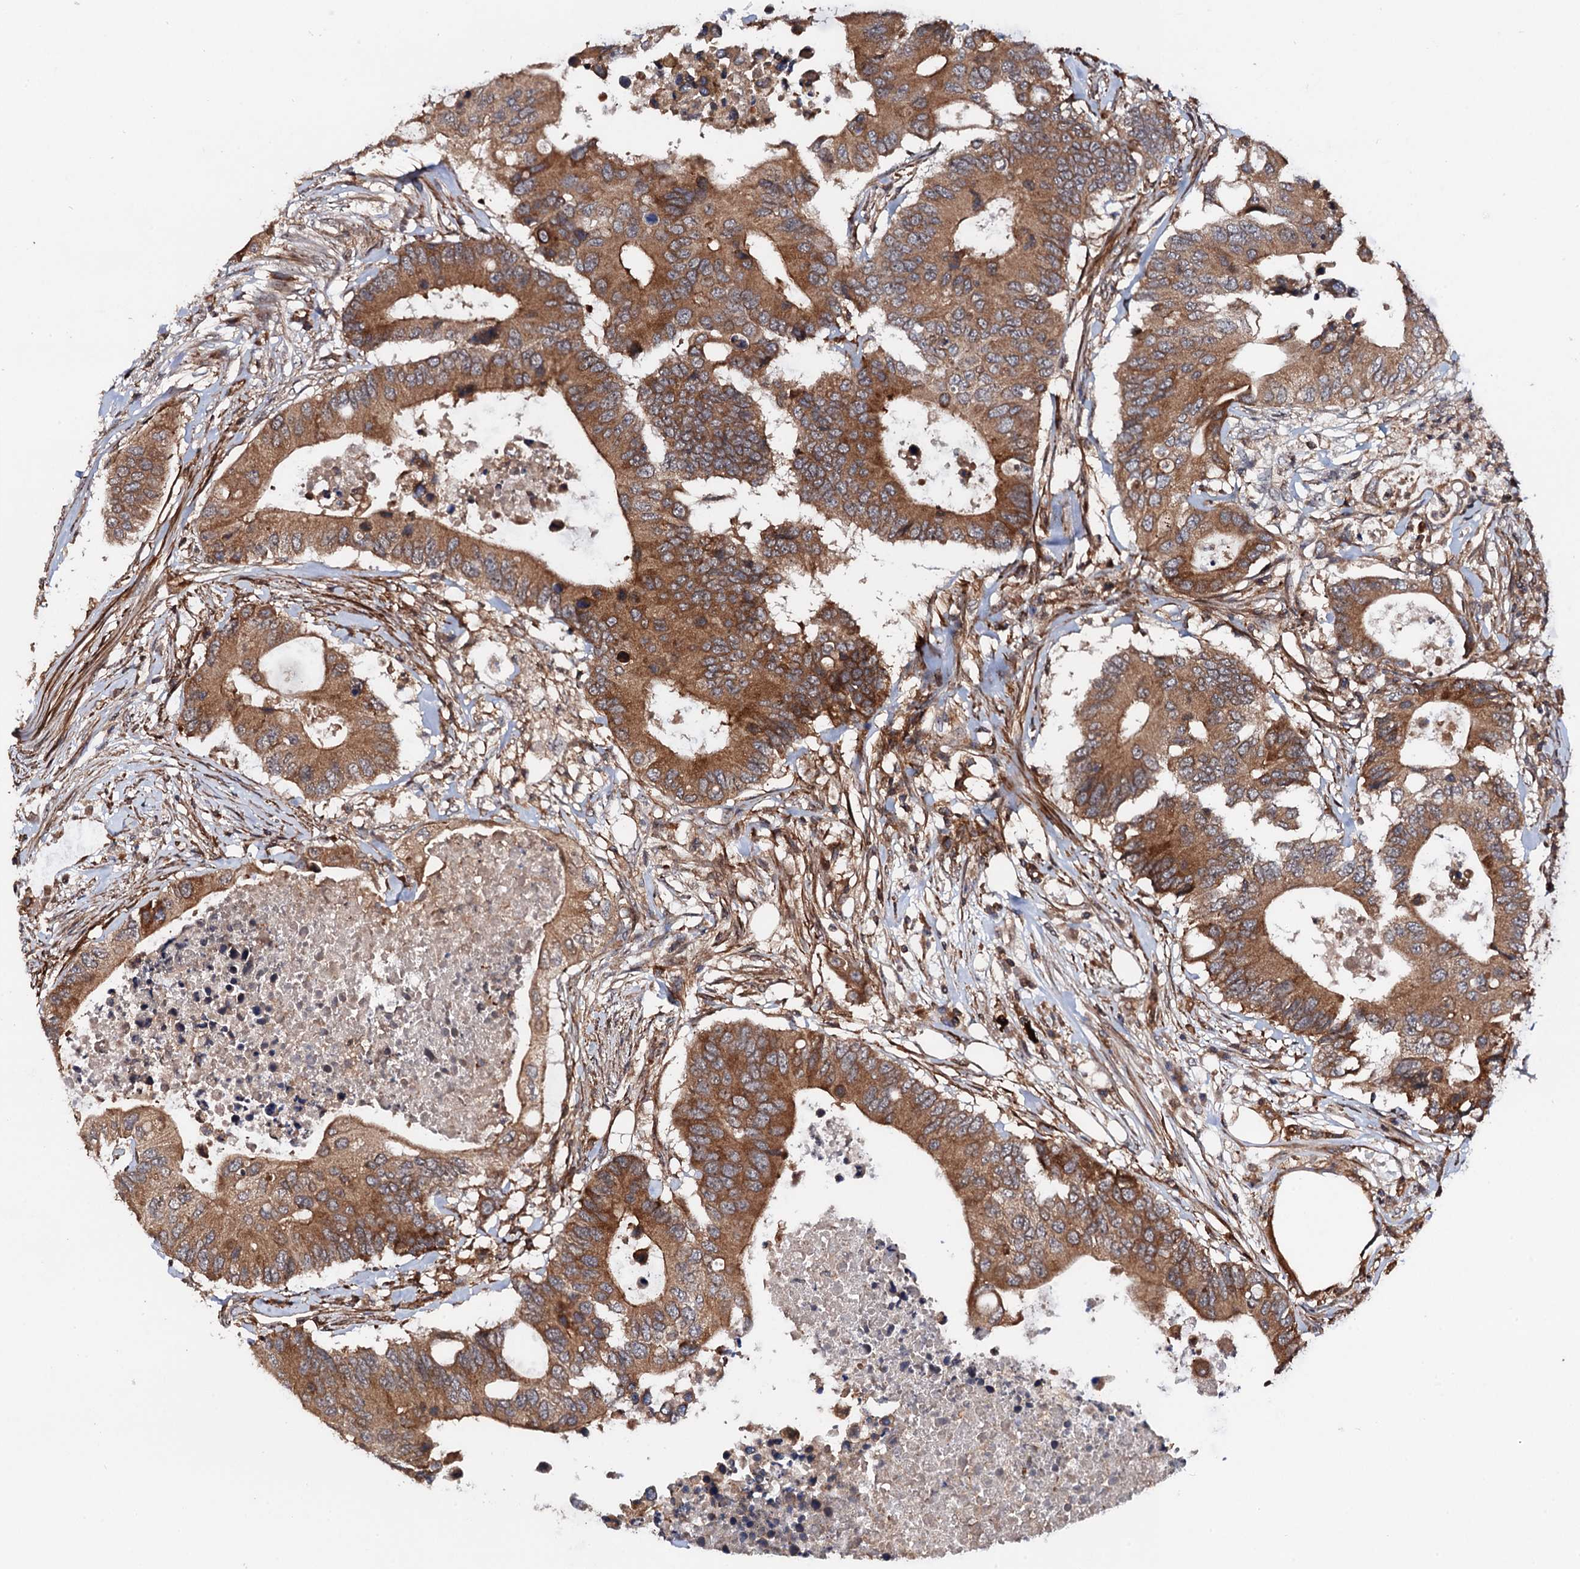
{"staining": {"intensity": "moderate", "quantity": ">75%", "location": "cytoplasmic/membranous"}, "tissue": "colorectal cancer", "cell_type": "Tumor cells", "image_type": "cancer", "snomed": [{"axis": "morphology", "description": "Adenocarcinoma, NOS"}, {"axis": "topography", "description": "Colon"}], "caption": "Immunohistochemistry (IHC) of human adenocarcinoma (colorectal) reveals medium levels of moderate cytoplasmic/membranous positivity in approximately >75% of tumor cells. Immunohistochemistry stains the protein of interest in brown and the nuclei are stained blue.", "gene": "BORA", "patient": {"sex": "male", "age": 71}}